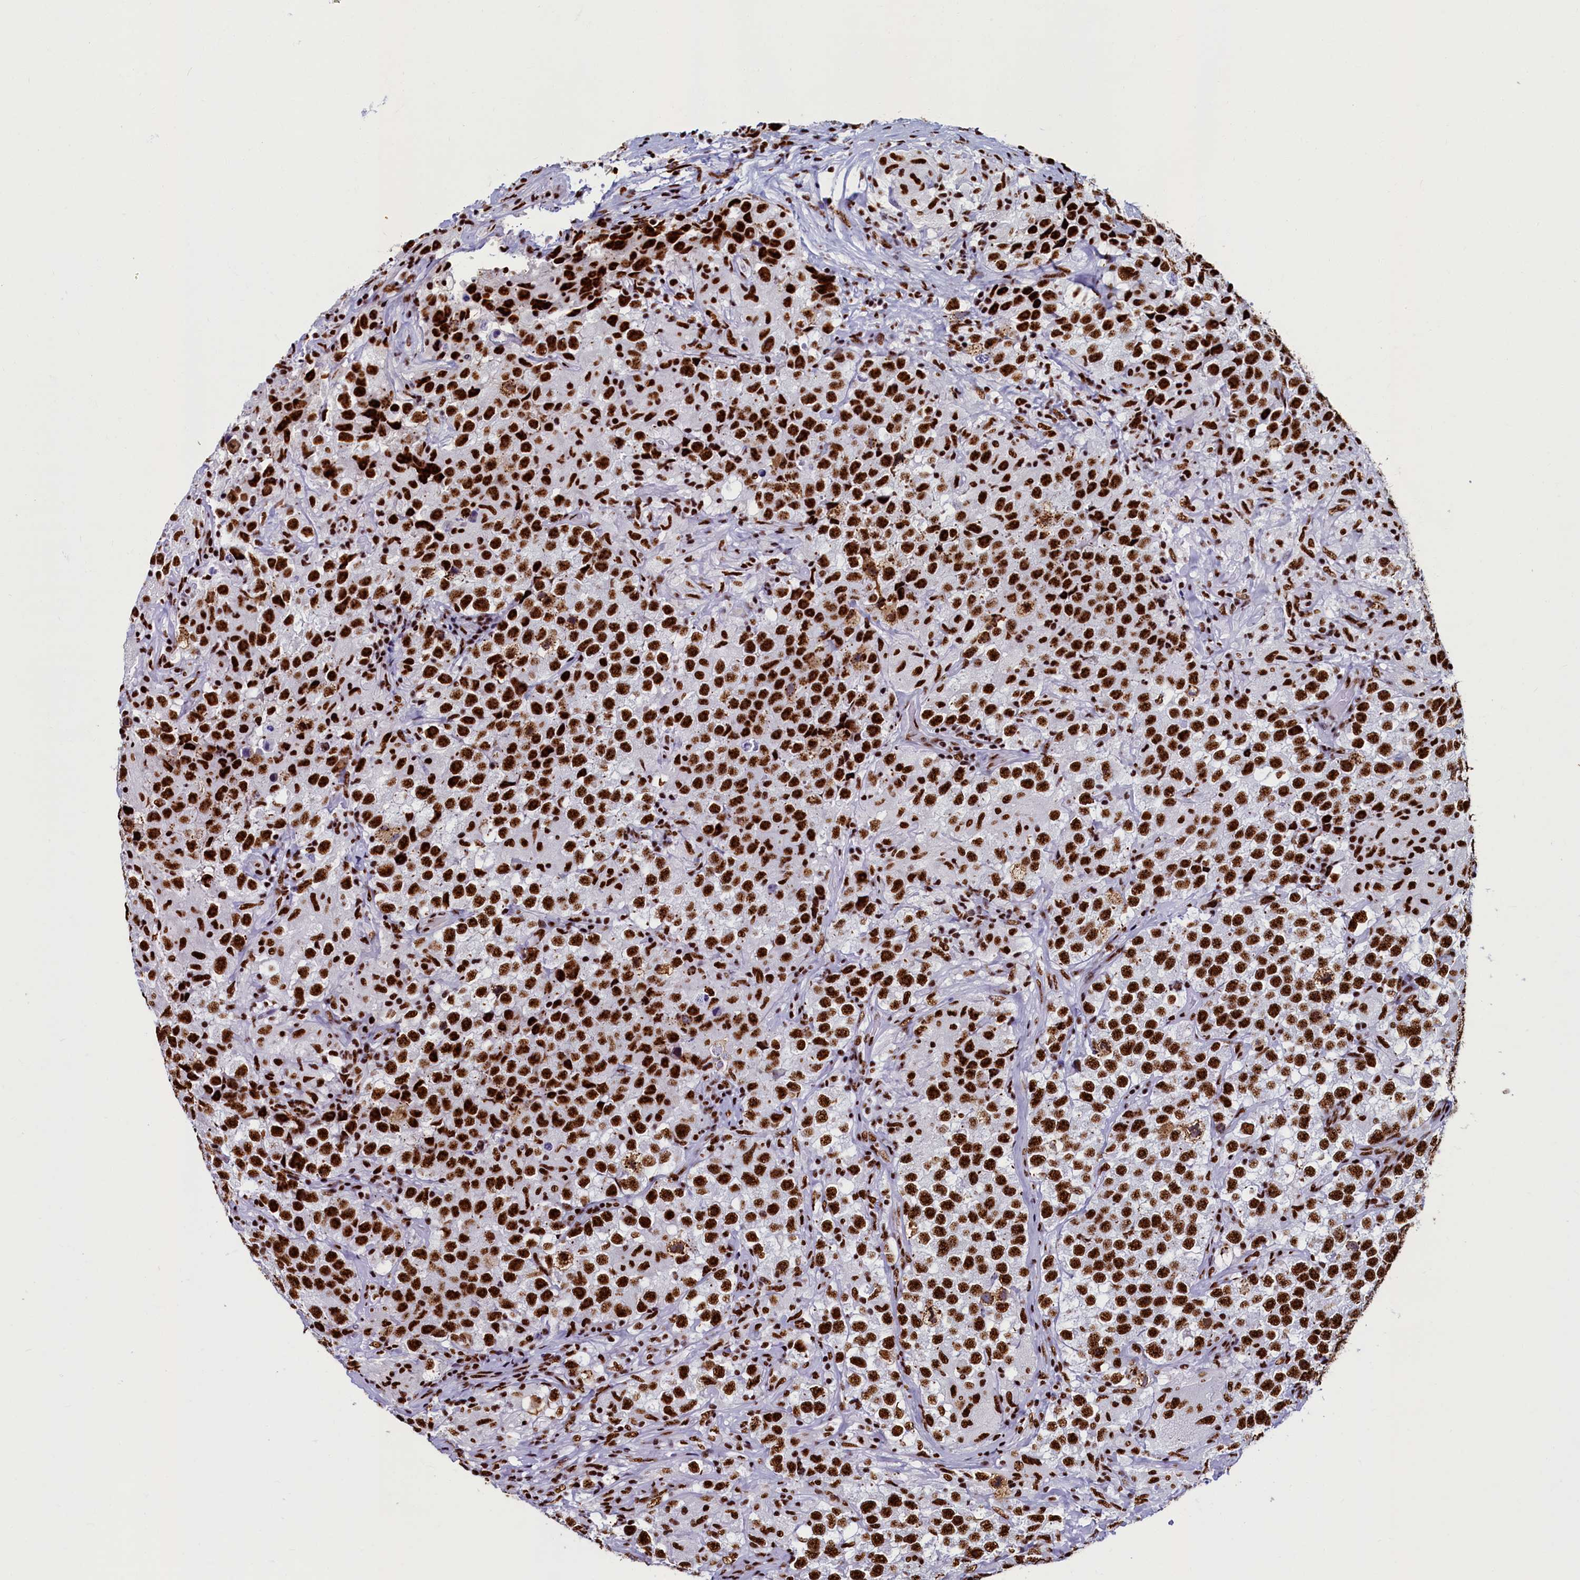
{"staining": {"intensity": "strong", "quantity": ">75%", "location": "nuclear"}, "tissue": "testis cancer", "cell_type": "Tumor cells", "image_type": "cancer", "snomed": [{"axis": "morphology", "description": "Seminoma, NOS"}, {"axis": "topography", "description": "Testis"}], "caption": "Protein analysis of testis seminoma tissue shows strong nuclear positivity in about >75% of tumor cells.", "gene": "SRRM2", "patient": {"sex": "male", "age": 46}}